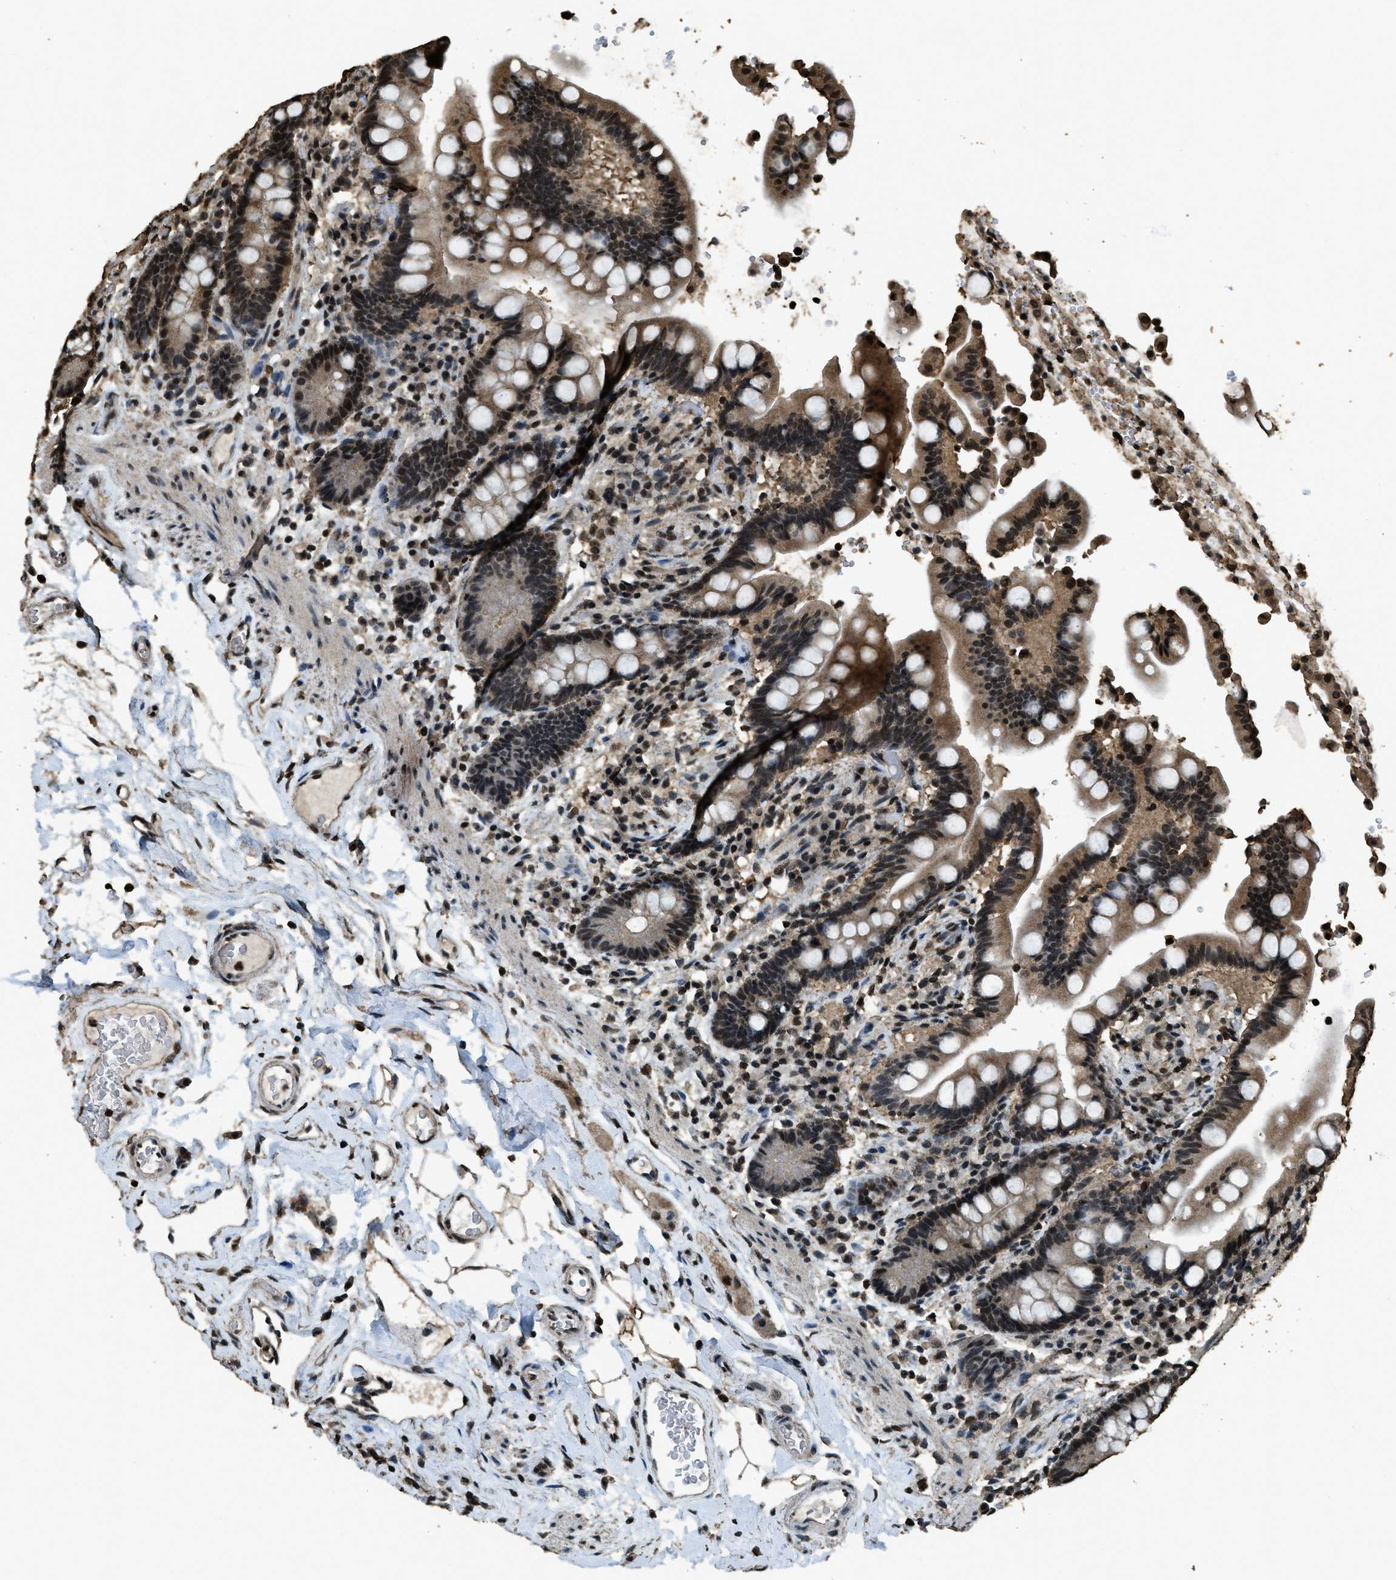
{"staining": {"intensity": "strong", "quantity": ">75%", "location": "nuclear"}, "tissue": "colon", "cell_type": "Endothelial cells", "image_type": "normal", "snomed": [{"axis": "morphology", "description": "Normal tissue, NOS"}, {"axis": "topography", "description": "Colon"}], "caption": "Immunohistochemistry staining of benign colon, which displays high levels of strong nuclear positivity in about >75% of endothelial cells indicating strong nuclear protein positivity. The staining was performed using DAB (brown) for protein detection and nuclei were counterstained in hematoxylin (blue).", "gene": "MYB", "patient": {"sex": "male", "age": 73}}